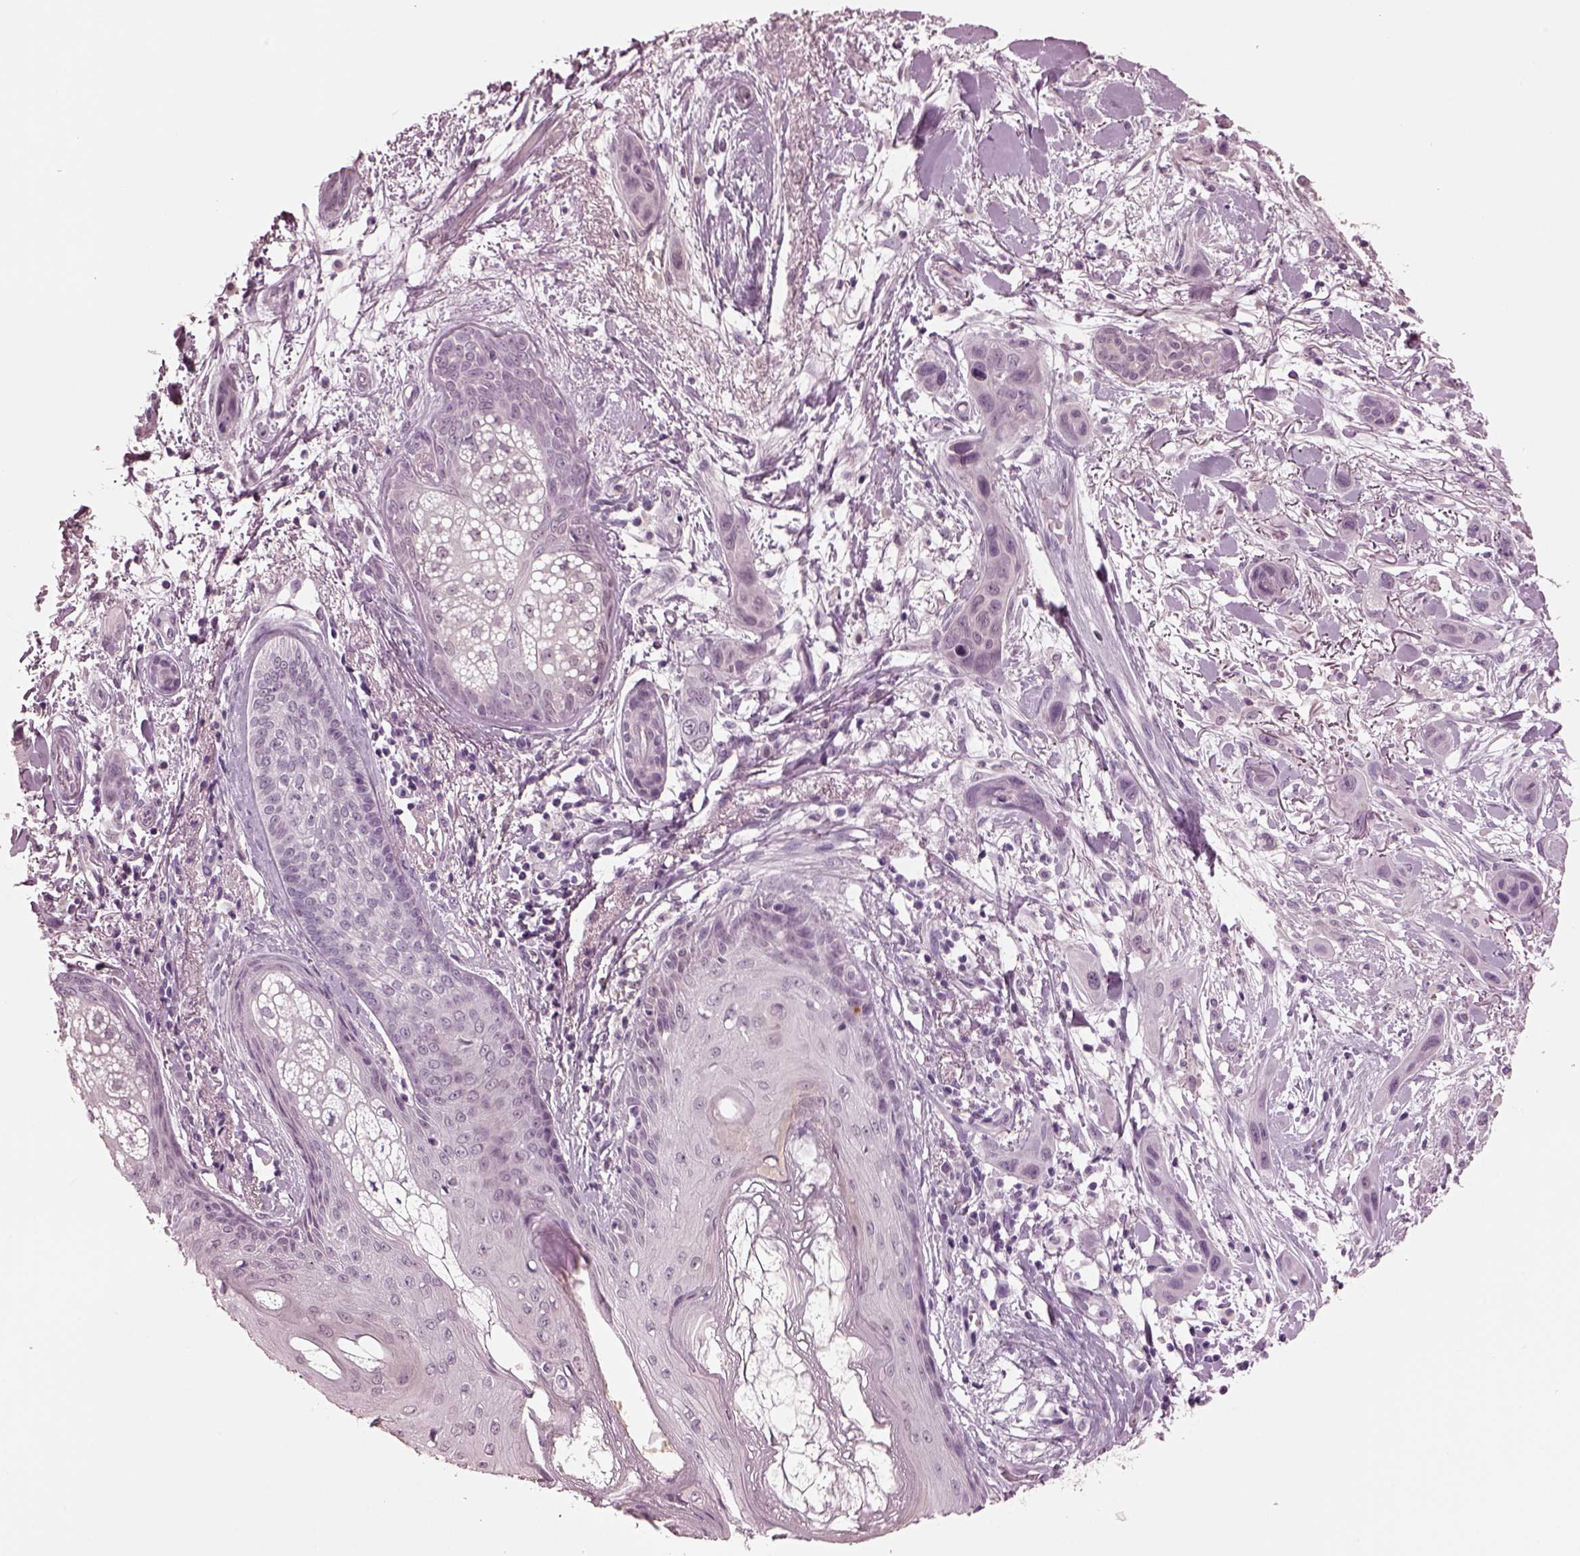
{"staining": {"intensity": "negative", "quantity": "none", "location": "none"}, "tissue": "skin cancer", "cell_type": "Tumor cells", "image_type": "cancer", "snomed": [{"axis": "morphology", "description": "Squamous cell carcinoma, NOS"}, {"axis": "topography", "description": "Skin"}], "caption": "The image reveals no staining of tumor cells in squamous cell carcinoma (skin).", "gene": "SLC6A17", "patient": {"sex": "male", "age": 79}}